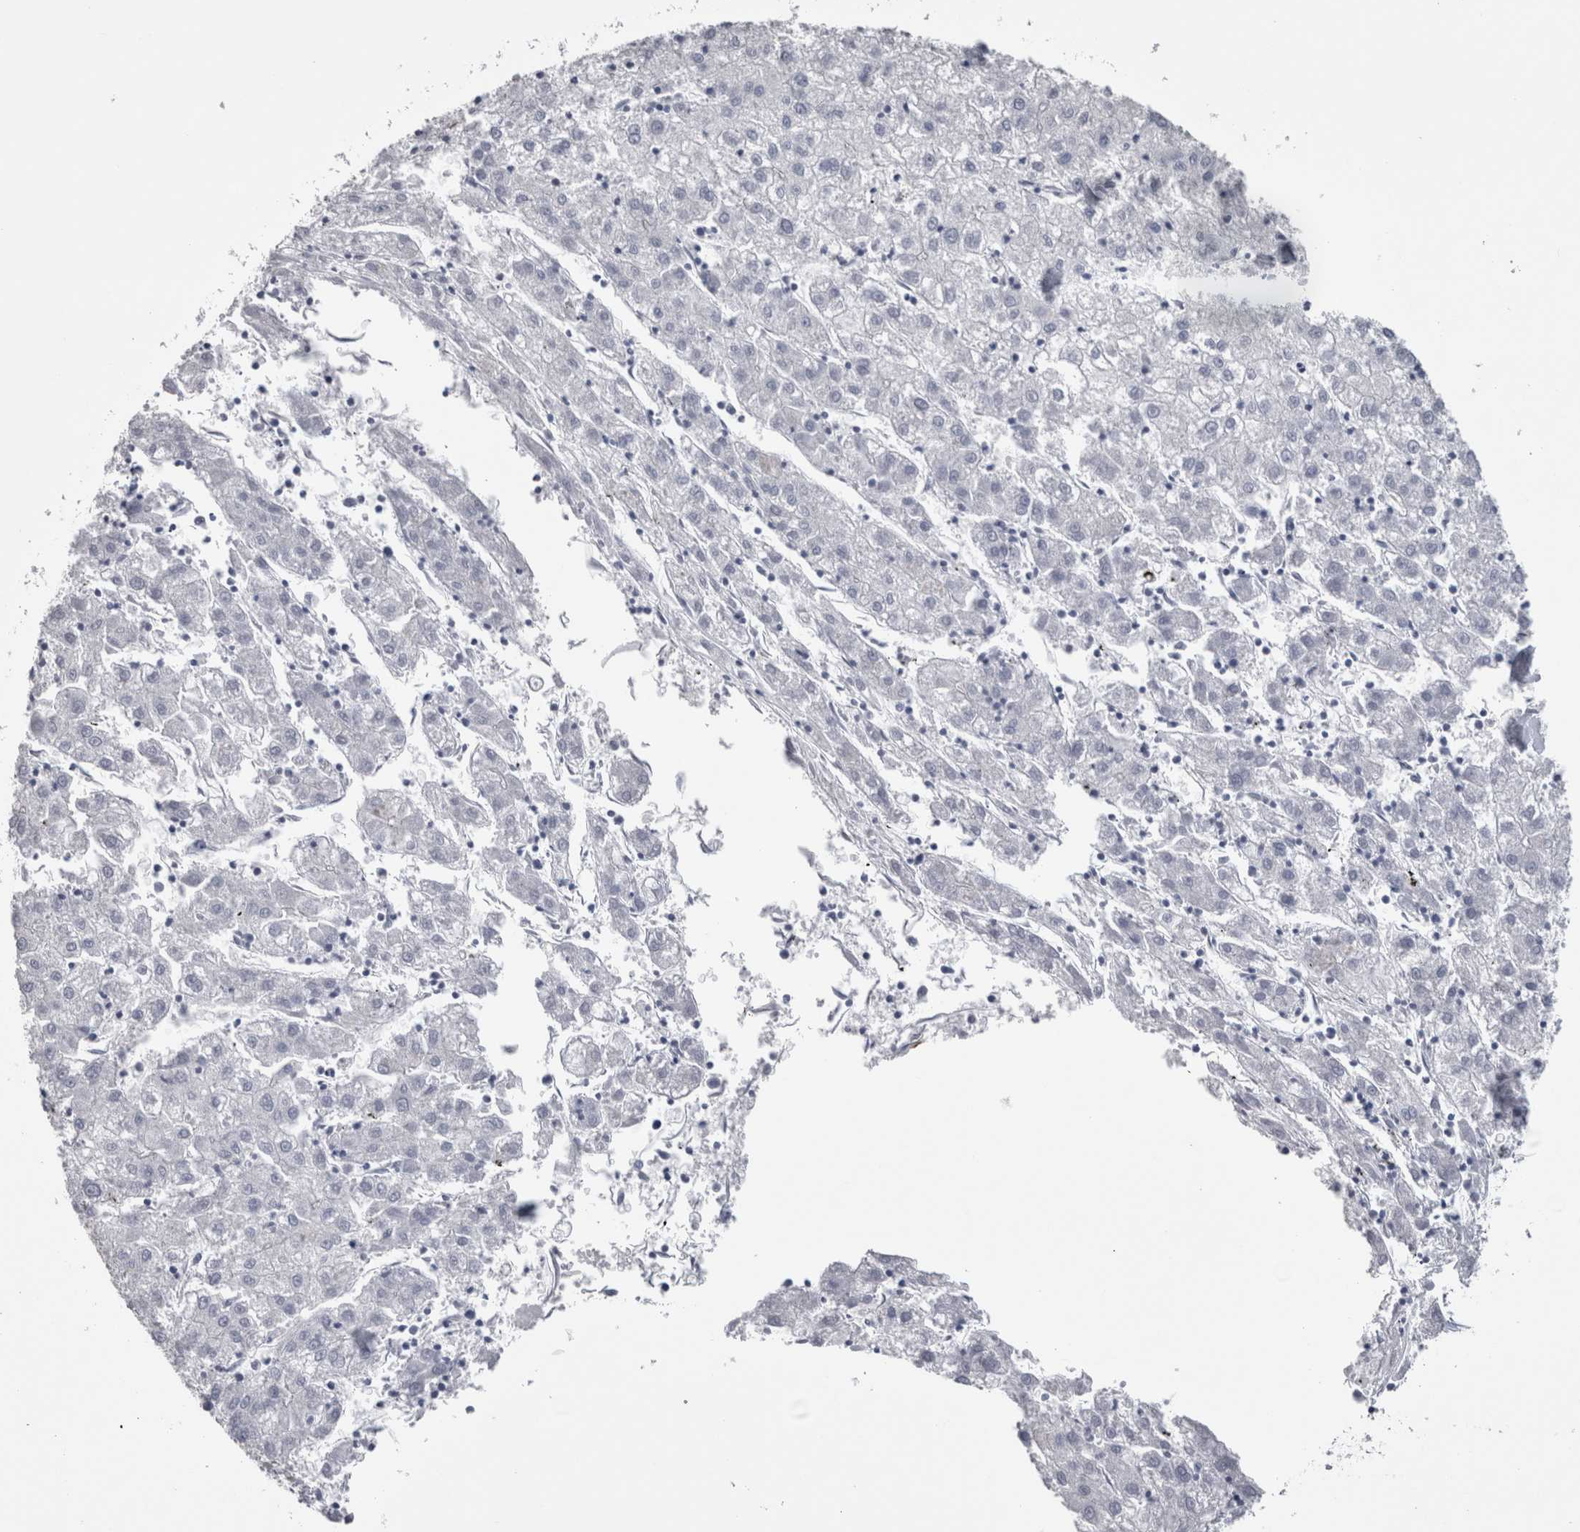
{"staining": {"intensity": "negative", "quantity": "none", "location": "none"}, "tissue": "liver cancer", "cell_type": "Tumor cells", "image_type": "cancer", "snomed": [{"axis": "morphology", "description": "Carcinoma, Hepatocellular, NOS"}, {"axis": "topography", "description": "Liver"}], "caption": "Immunohistochemical staining of human liver cancer reveals no significant staining in tumor cells. (Brightfield microscopy of DAB immunohistochemistry (IHC) at high magnification).", "gene": "CA8", "patient": {"sex": "male", "age": 72}}